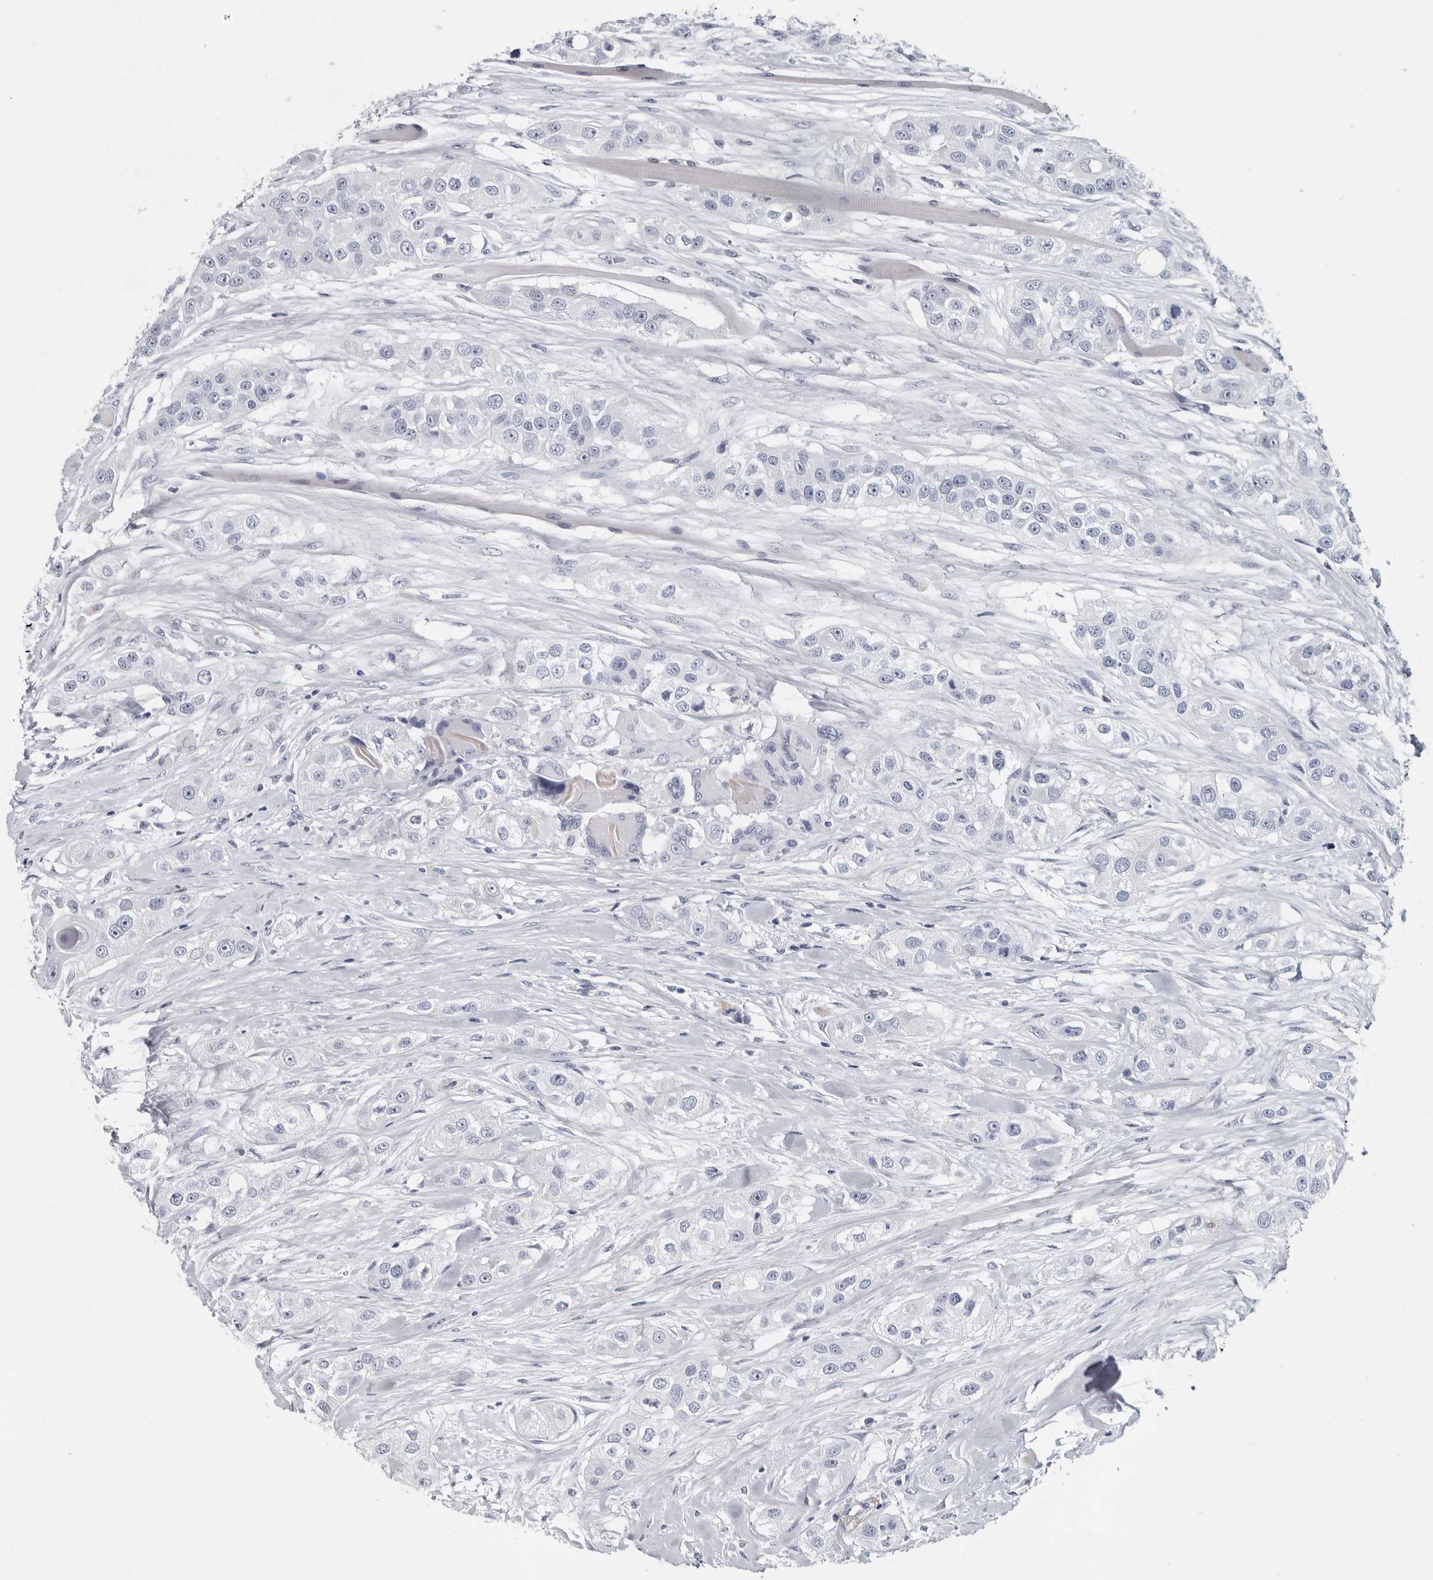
{"staining": {"intensity": "negative", "quantity": "none", "location": "none"}, "tissue": "head and neck cancer", "cell_type": "Tumor cells", "image_type": "cancer", "snomed": [{"axis": "morphology", "description": "Normal tissue, NOS"}, {"axis": "morphology", "description": "Squamous cell carcinoma, NOS"}, {"axis": "topography", "description": "Skeletal muscle"}, {"axis": "topography", "description": "Head-Neck"}], "caption": "IHC image of head and neck cancer (squamous cell carcinoma) stained for a protein (brown), which reveals no staining in tumor cells.", "gene": "WRAP73", "patient": {"sex": "male", "age": 51}}